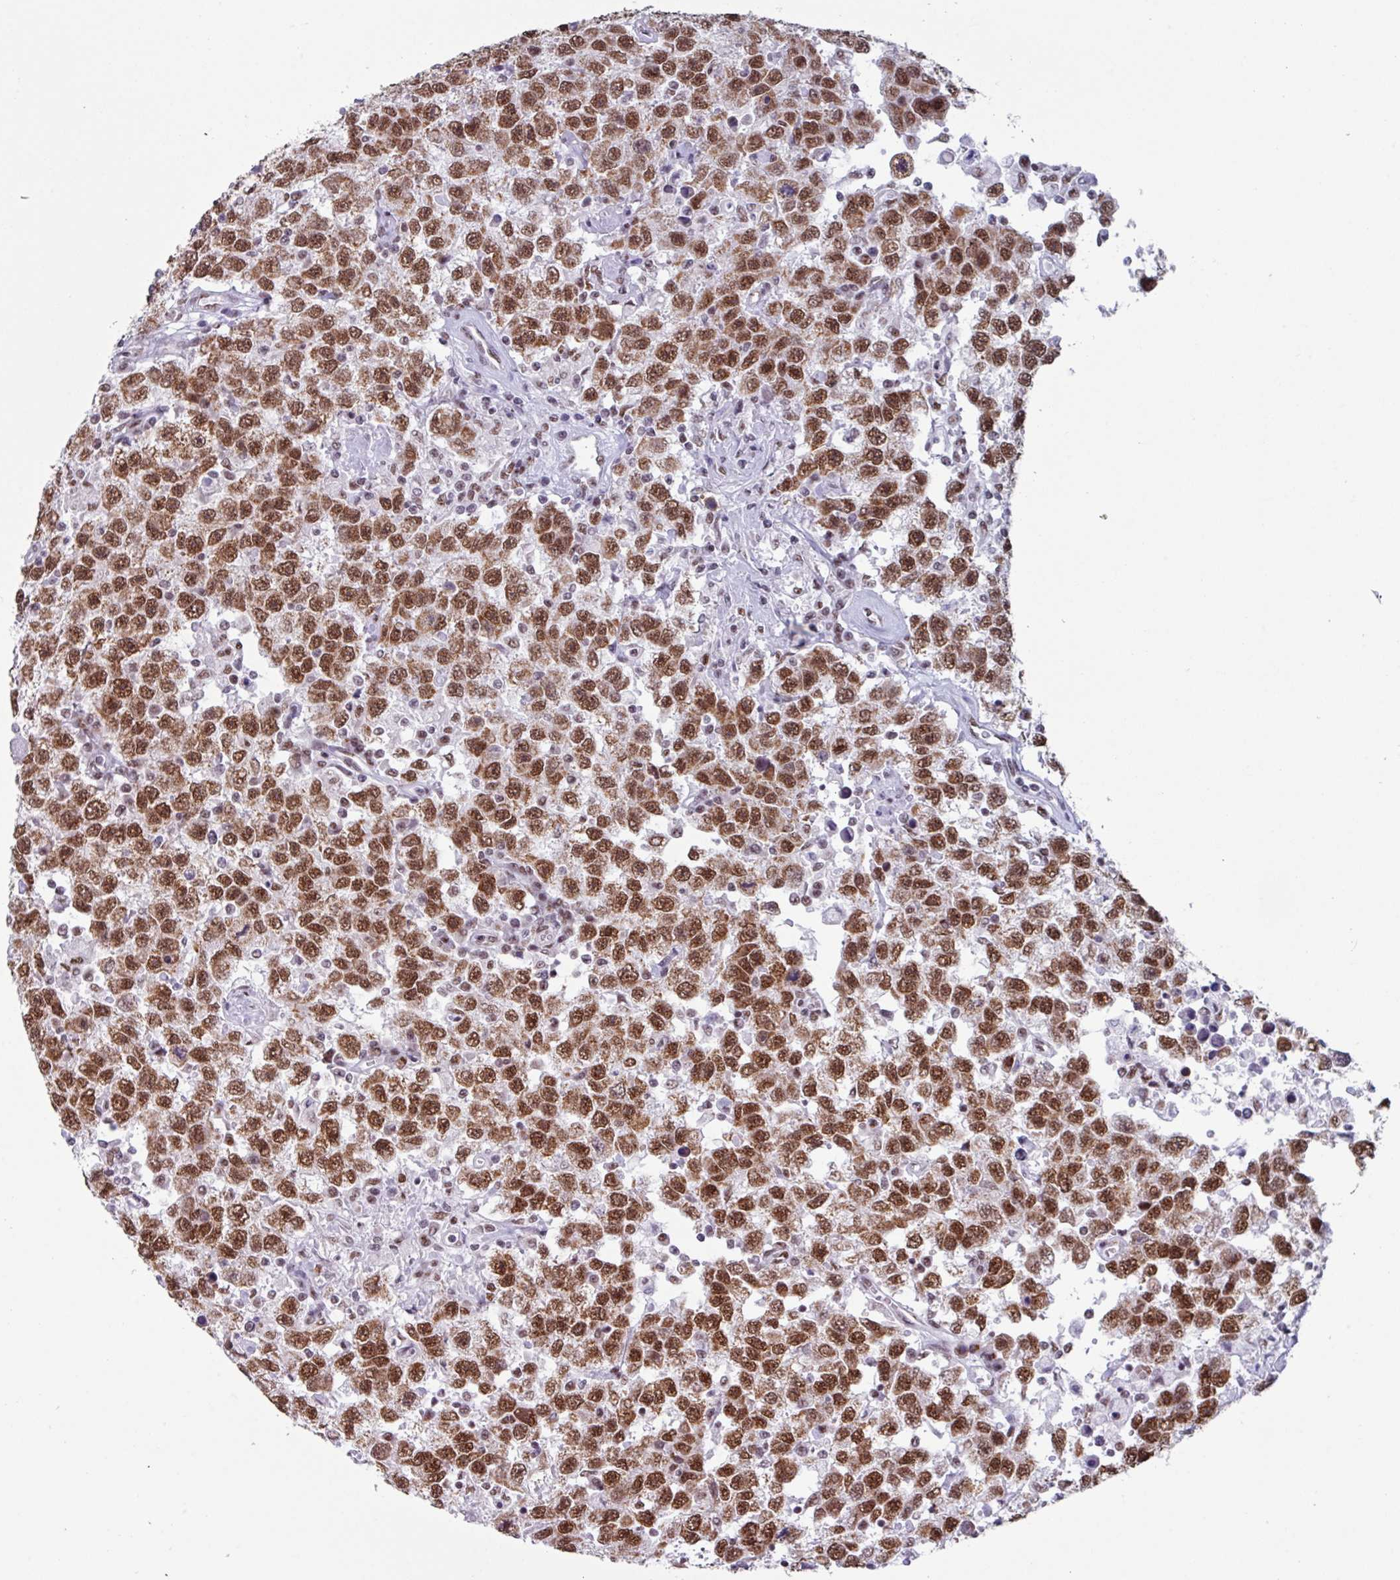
{"staining": {"intensity": "strong", "quantity": ">75%", "location": "nuclear"}, "tissue": "testis cancer", "cell_type": "Tumor cells", "image_type": "cancer", "snomed": [{"axis": "morphology", "description": "Seminoma, NOS"}, {"axis": "topography", "description": "Testis"}], "caption": "Testis cancer stained with a brown dye exhibits strong nuclear positive expression in approximately >75% of tumor cells.", "gene": "PUF60", "patient": {"sex": "male", "age": 41}}